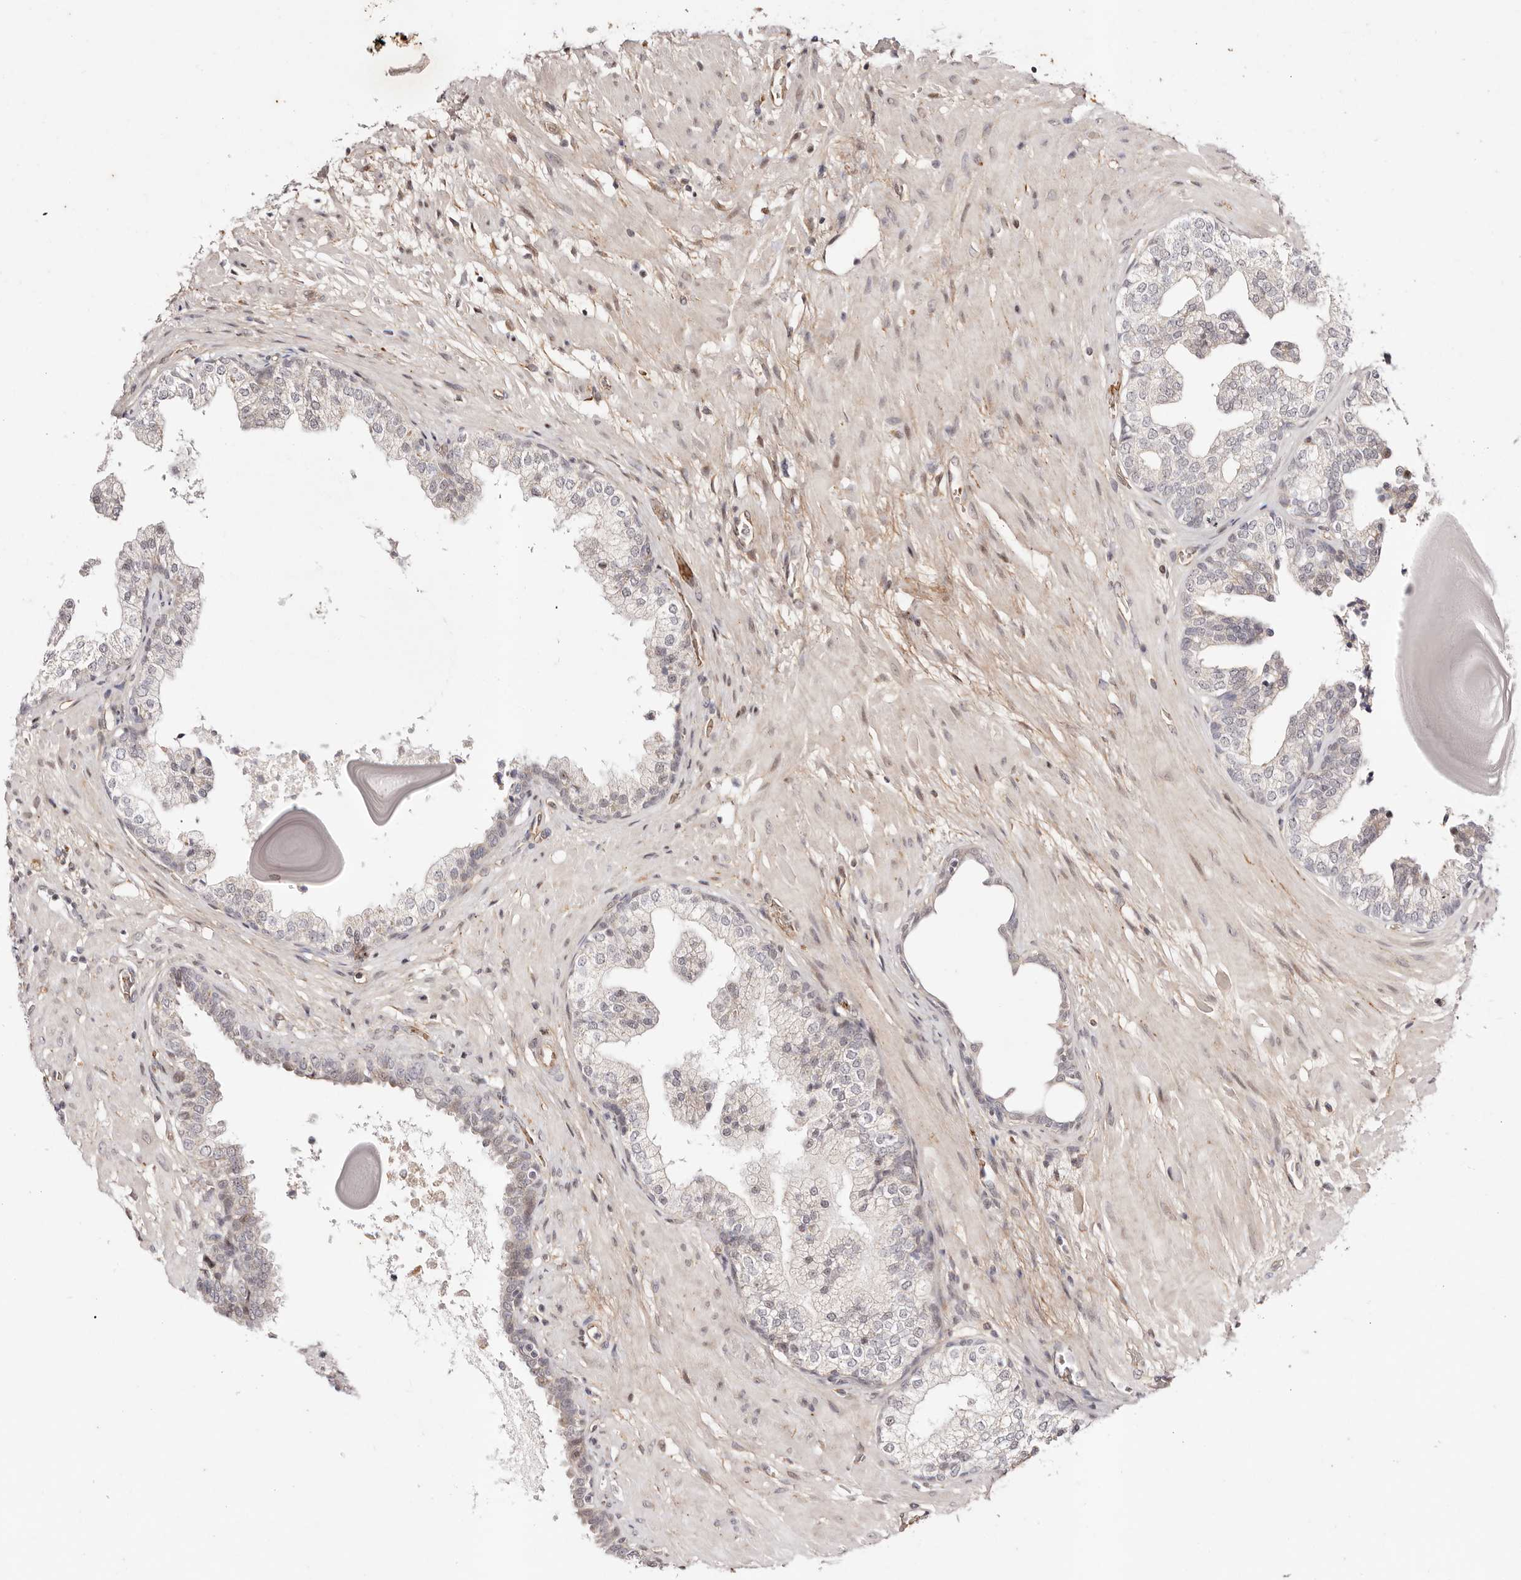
{"staining": {"intensity": "negative", "quantity": "none", "location": "none"}, "tissue": "prostate", "cell_type": "Glandular cells", "image_type": "normal", "snomed": [{"axis": "morphology", "description": "Normal tissue, NOS"}, {"axis": "topography", "description": "Prostate"}], "caption": "The micrograph demonstrates no significant expression in glandular cells of prostate. (Stains: DAB immunohistochemistry with hematoxylin counter stain, Microscopy: brightfield microscopy at high magnification).", "gene": "WRN", "patient": {"sex": "male", "age": 48}}